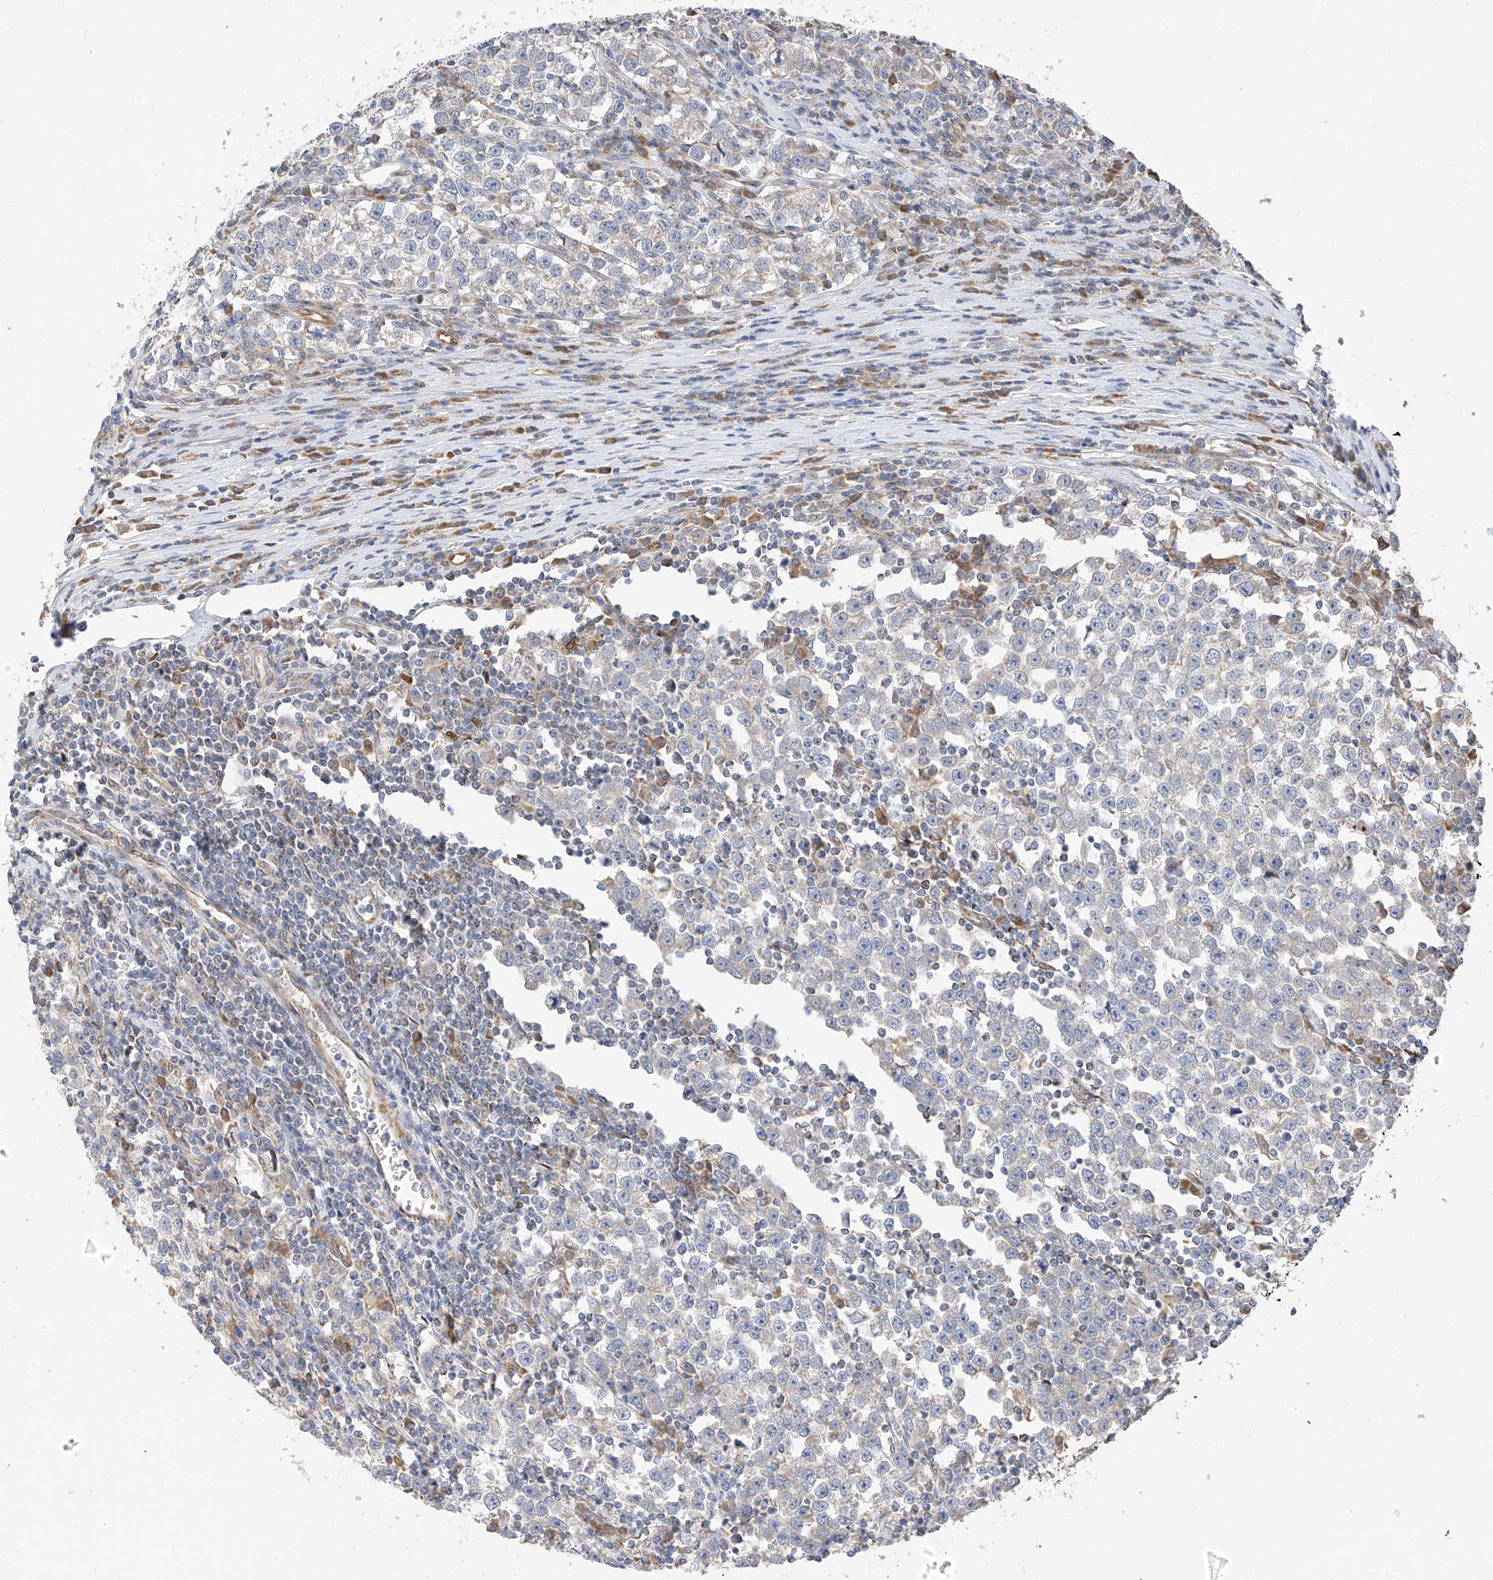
{"staining": {"intensity": "negative", "quantity": "none", "location": "none"}, "tissue": "testis cancer", "cell_type": "Tumor cells", "image_type": "cancer", "snomed": [{"axis": "morphology", "description": "Normal tissue, NOS"}, {"axis": "morphology", "description": "Seminoma, NOS"}, {"axis": "topography", "description": "Testis"}], "caption": "Micrograph shows no significant protein expression in tumor cells of testis cancer.", "gene": "PPA2", "patient": {"sex": "male", "age": 43}}